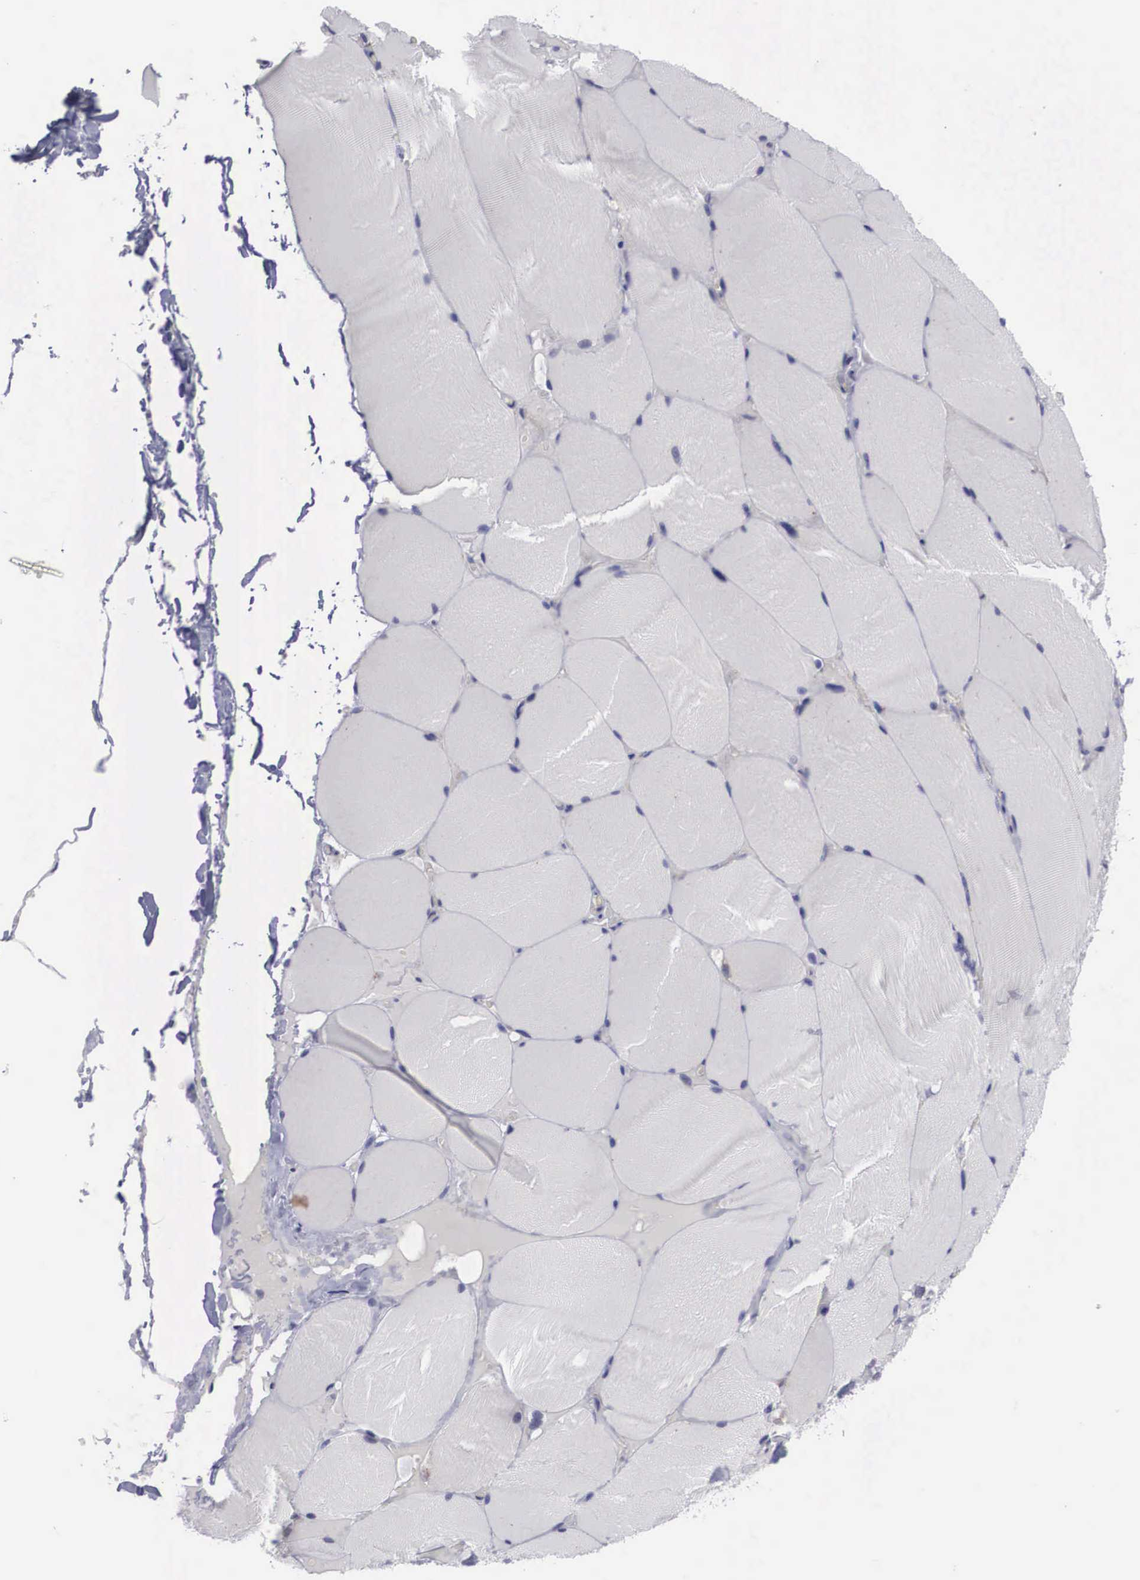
{"staining": {"intensity": "negative", "quantity": "none", "location": "none"}, "tissue": "skeletal muscle", "cell_type": "Myocytes", "image_type": "normal", "snomed": [{"axis": "morphology", "description": "Normal tissue, NOS"}, {"axis": "topography", "description": "Skeletal muscle"}], "caption": "There is no significant expression in myocytes of skeletal muscle. (DAB immunohistochemistry (IHC), high magnification).", "gene": "CRELD2", "patient": {"sex": "male", "age": 71}}